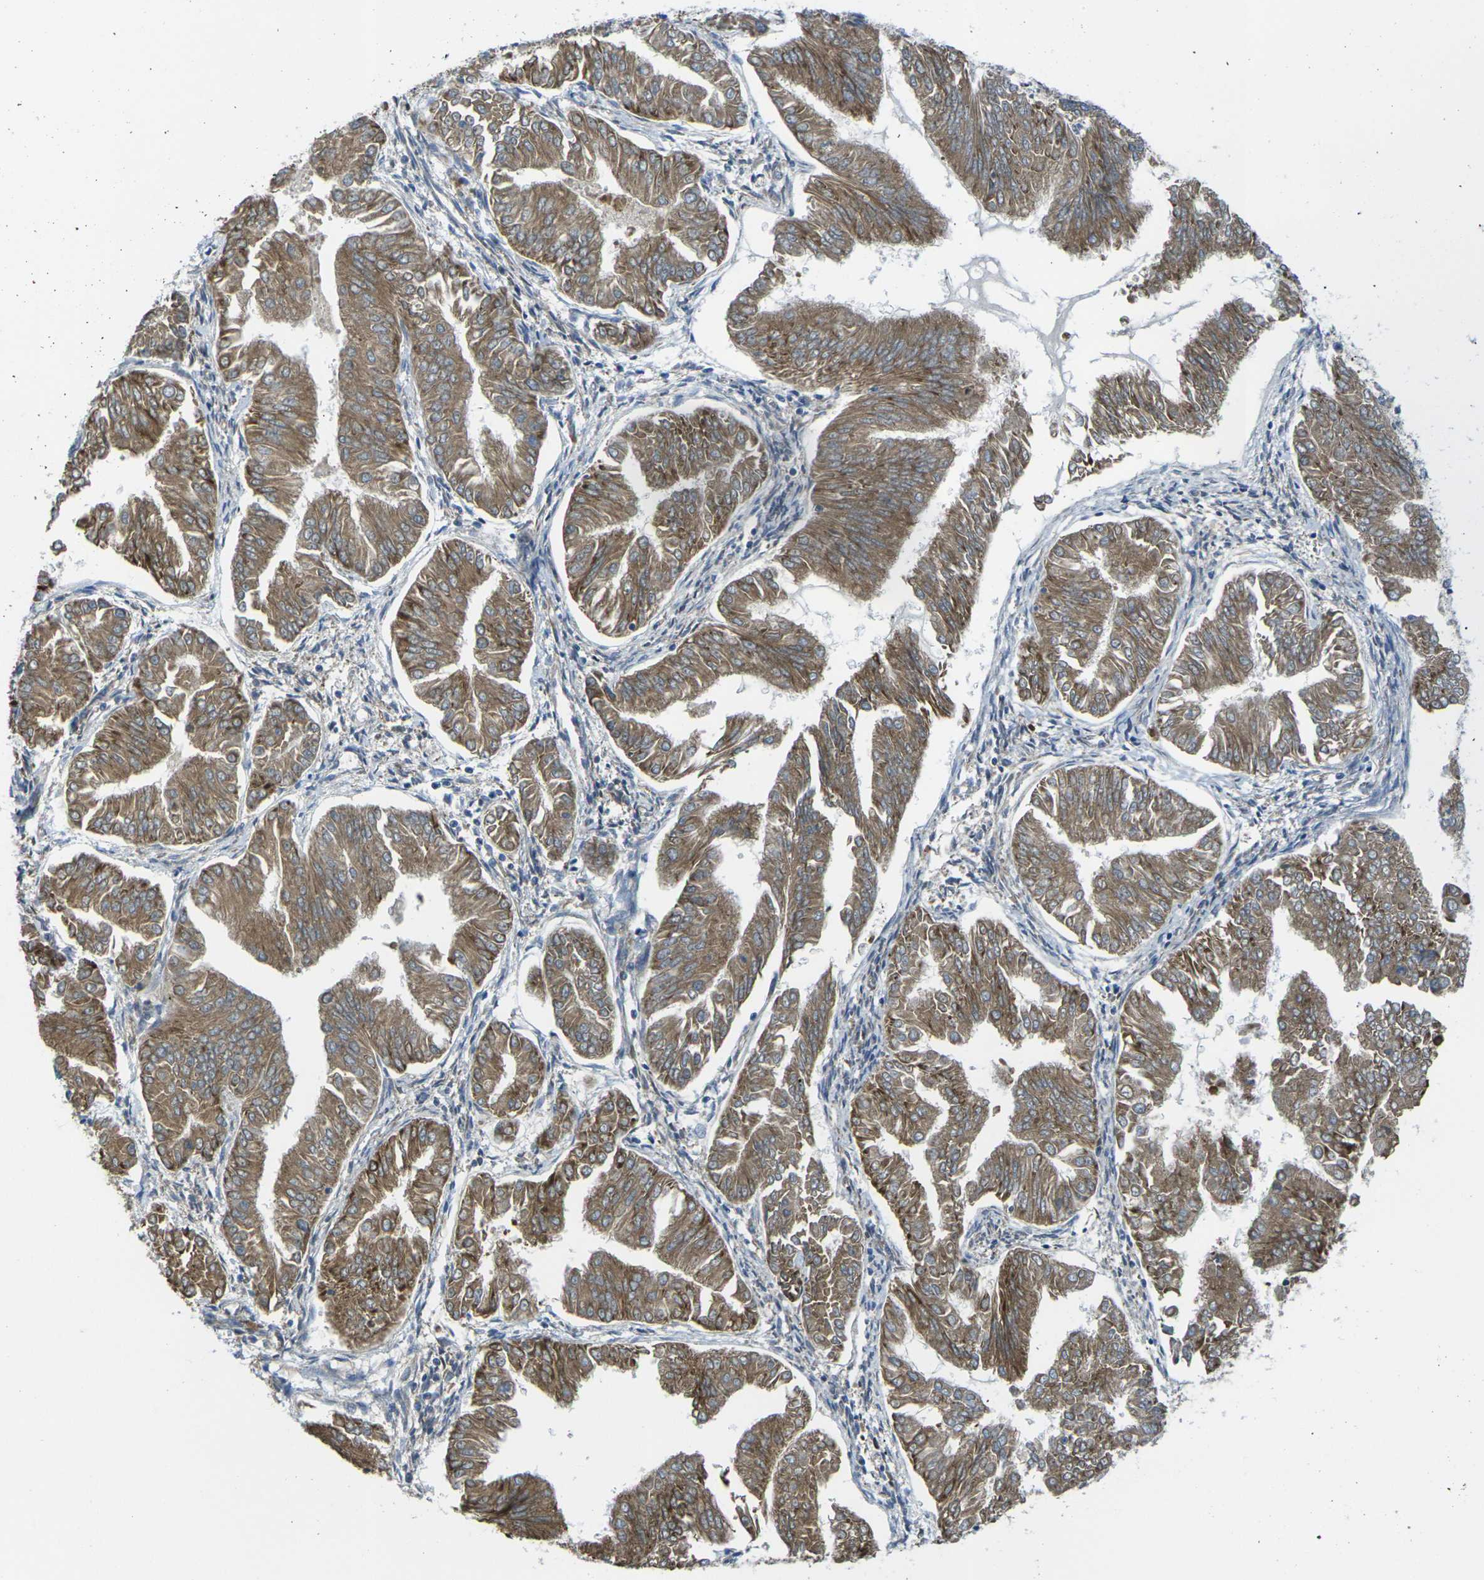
{"staining": {"intensity": "moderate", "quantity": ">75%", "location": "cytoplasmic/membranous"}, "tissue": "endometrial cancer", "cell_type": "Tumor cells", "image_type": "cancer", "snomed": [{"axis": "morphology", "description": "Adenocarcinoma, NOS"}, {"axis": "topography", "description": "Endometrium"}], "caption": "IHC (DAB) staining of human adenocarcinoma (endometrial) demonstrates moderate cytoplasmic/membranous protein expression in about >75% of tumor cells.", "gene": "FZD1", "patient": {"sex": "female", "age": 53}}